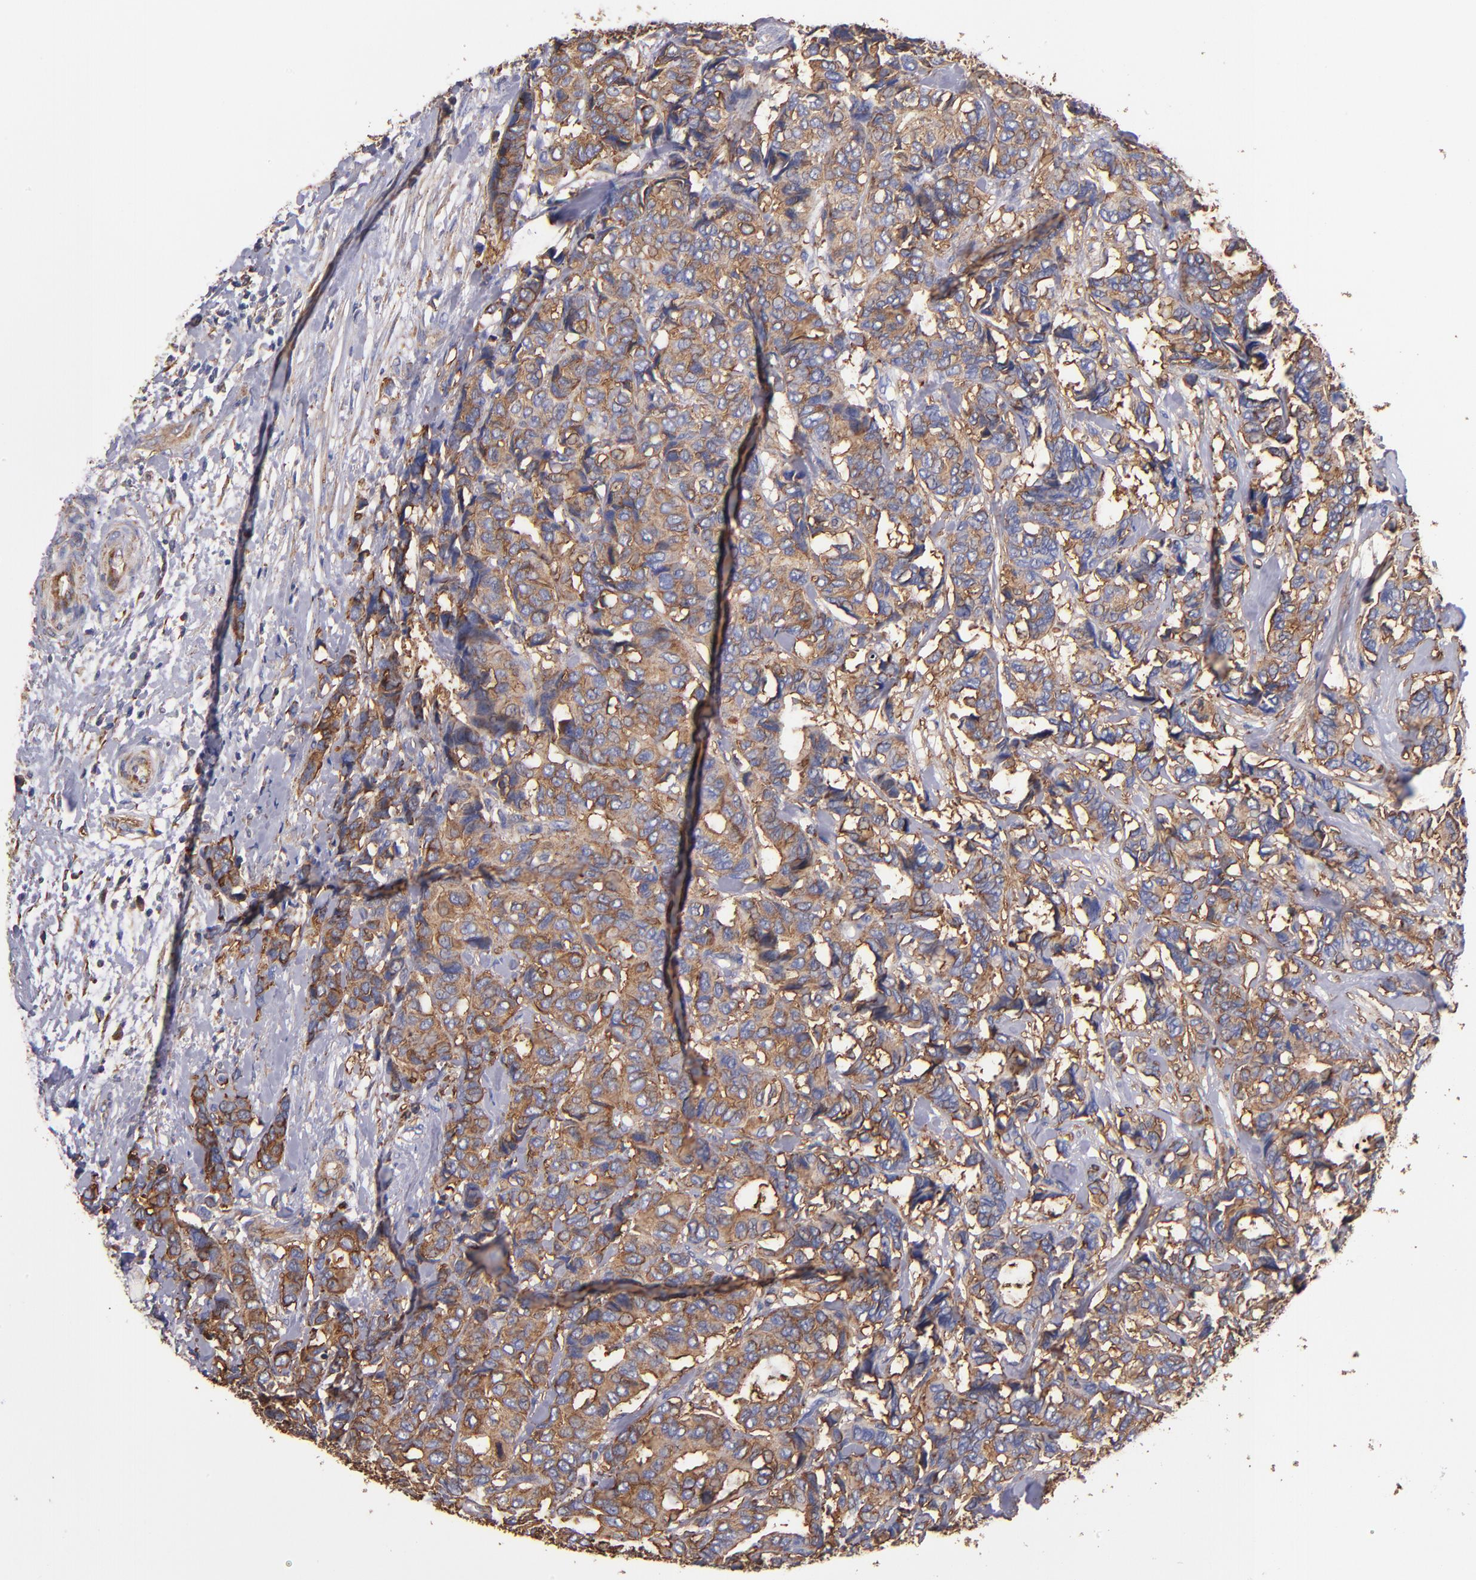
{"staining": {"intensity": "moderate", "quantity": "25%-75%", "location": "cytoplasmic/membranous"}, "tissue": "breast cancer", "cell_type": "Tumor cells", "image_type": "cancer", "snomed": [{"axis": "morphology", "description": "Duct carcinoma"}, {"axis": "topography", "description": "Breast"}], "caption": "The photomicrograph shows a brown stain indicating the presence of a protein in the cytoplasmic/membranous of tumor cells in breast cancer (infiltrating ductal carcinoma).", "gene": "MVP", "patient": {"sex": "female", "age": 87}}